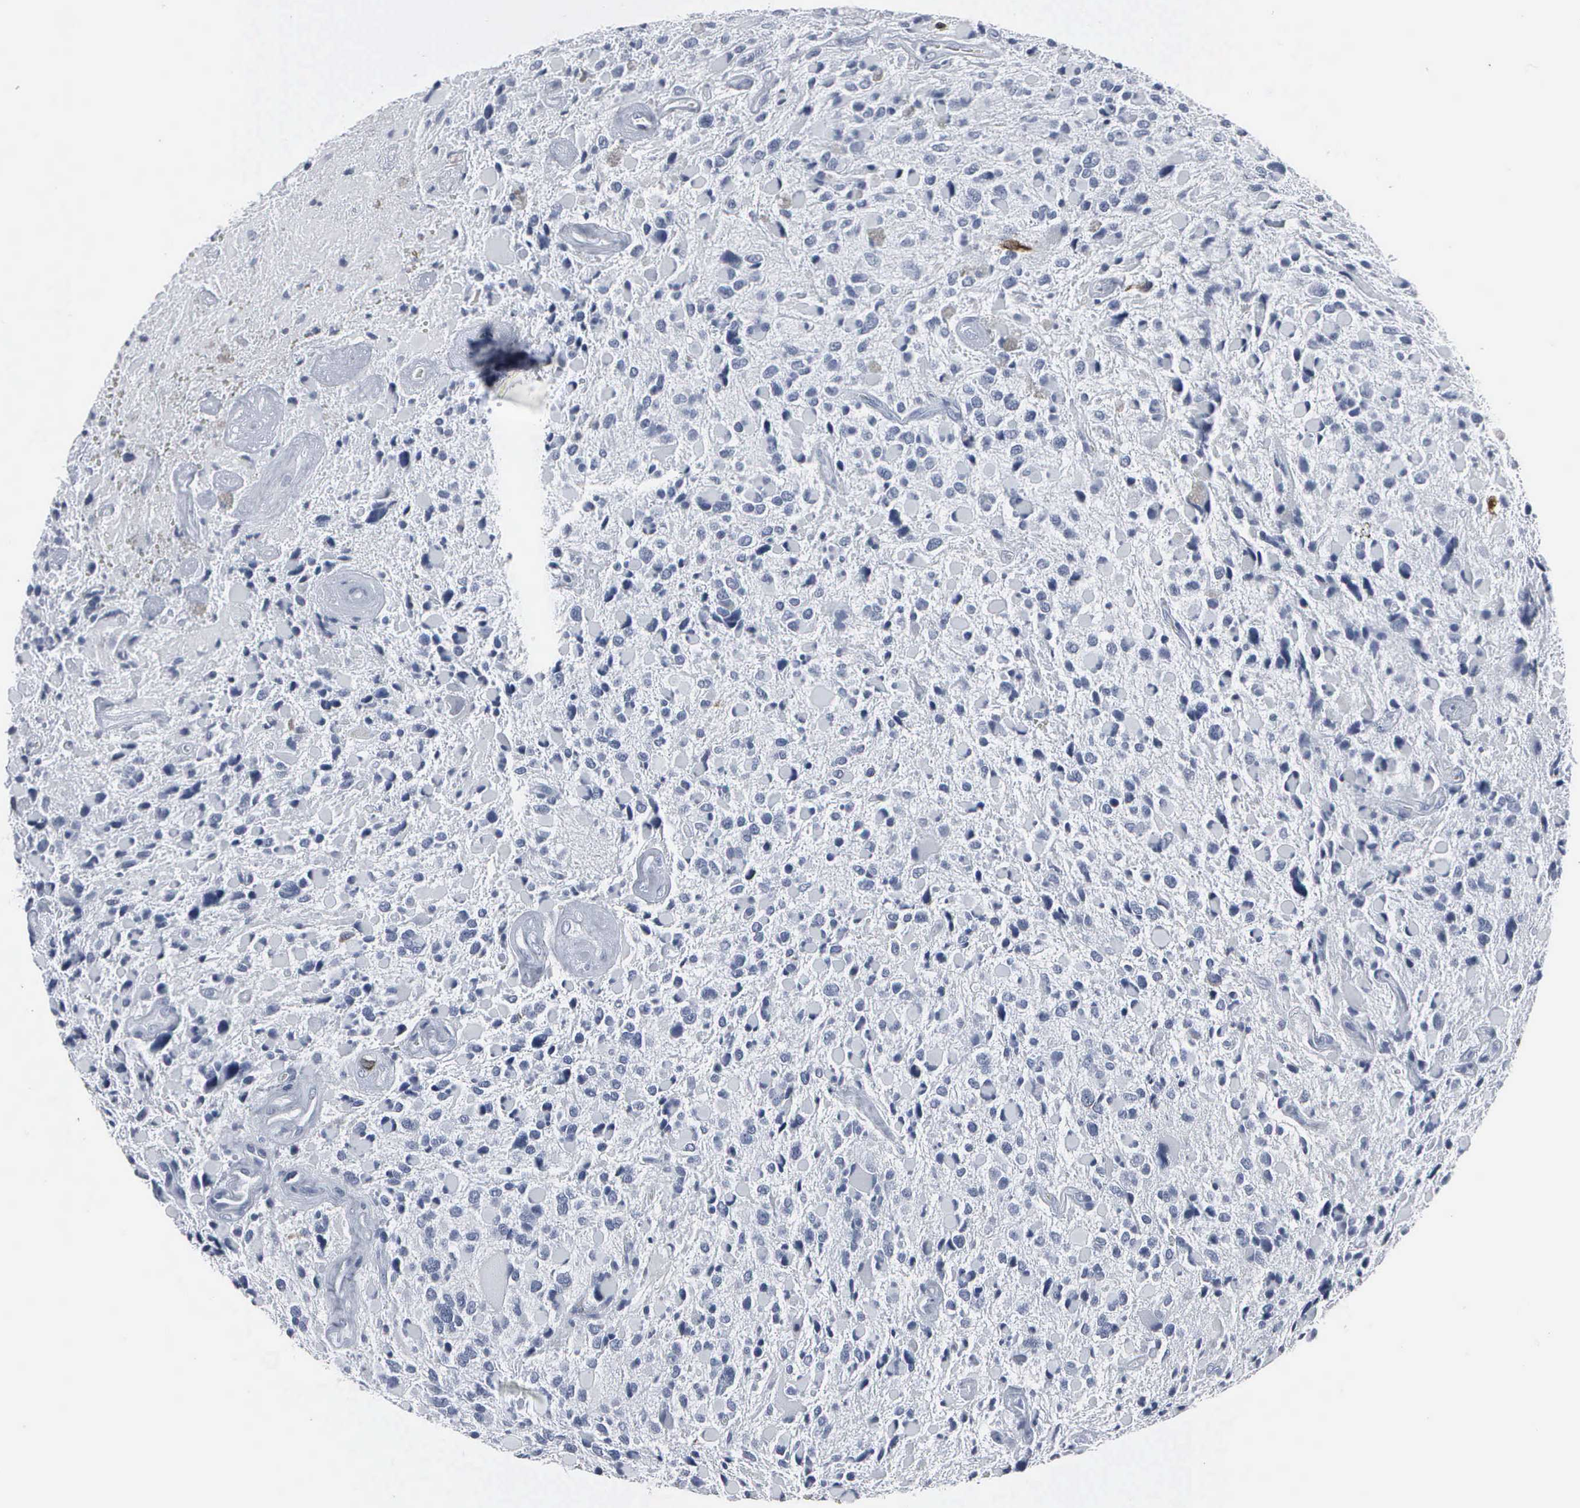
{"staining": {"intensity": "weak", "quantity": "<25%", "location": "nuclear"}, "tissue": "glioma", "cell_type": "Tumor cells", "image_type": "cancer", "snomed": [{"axis": "morphology", "description": "Glioma, malignant, High grade"}, {"axis": "topography", "description": "Brain"}], "caption": "Tumor cells show no significant protein expression in glioma. (DAB immunohistochemistry, high magnification).", "gene": "CCNB1", "patient": {"sex": "female", "age": 37}}